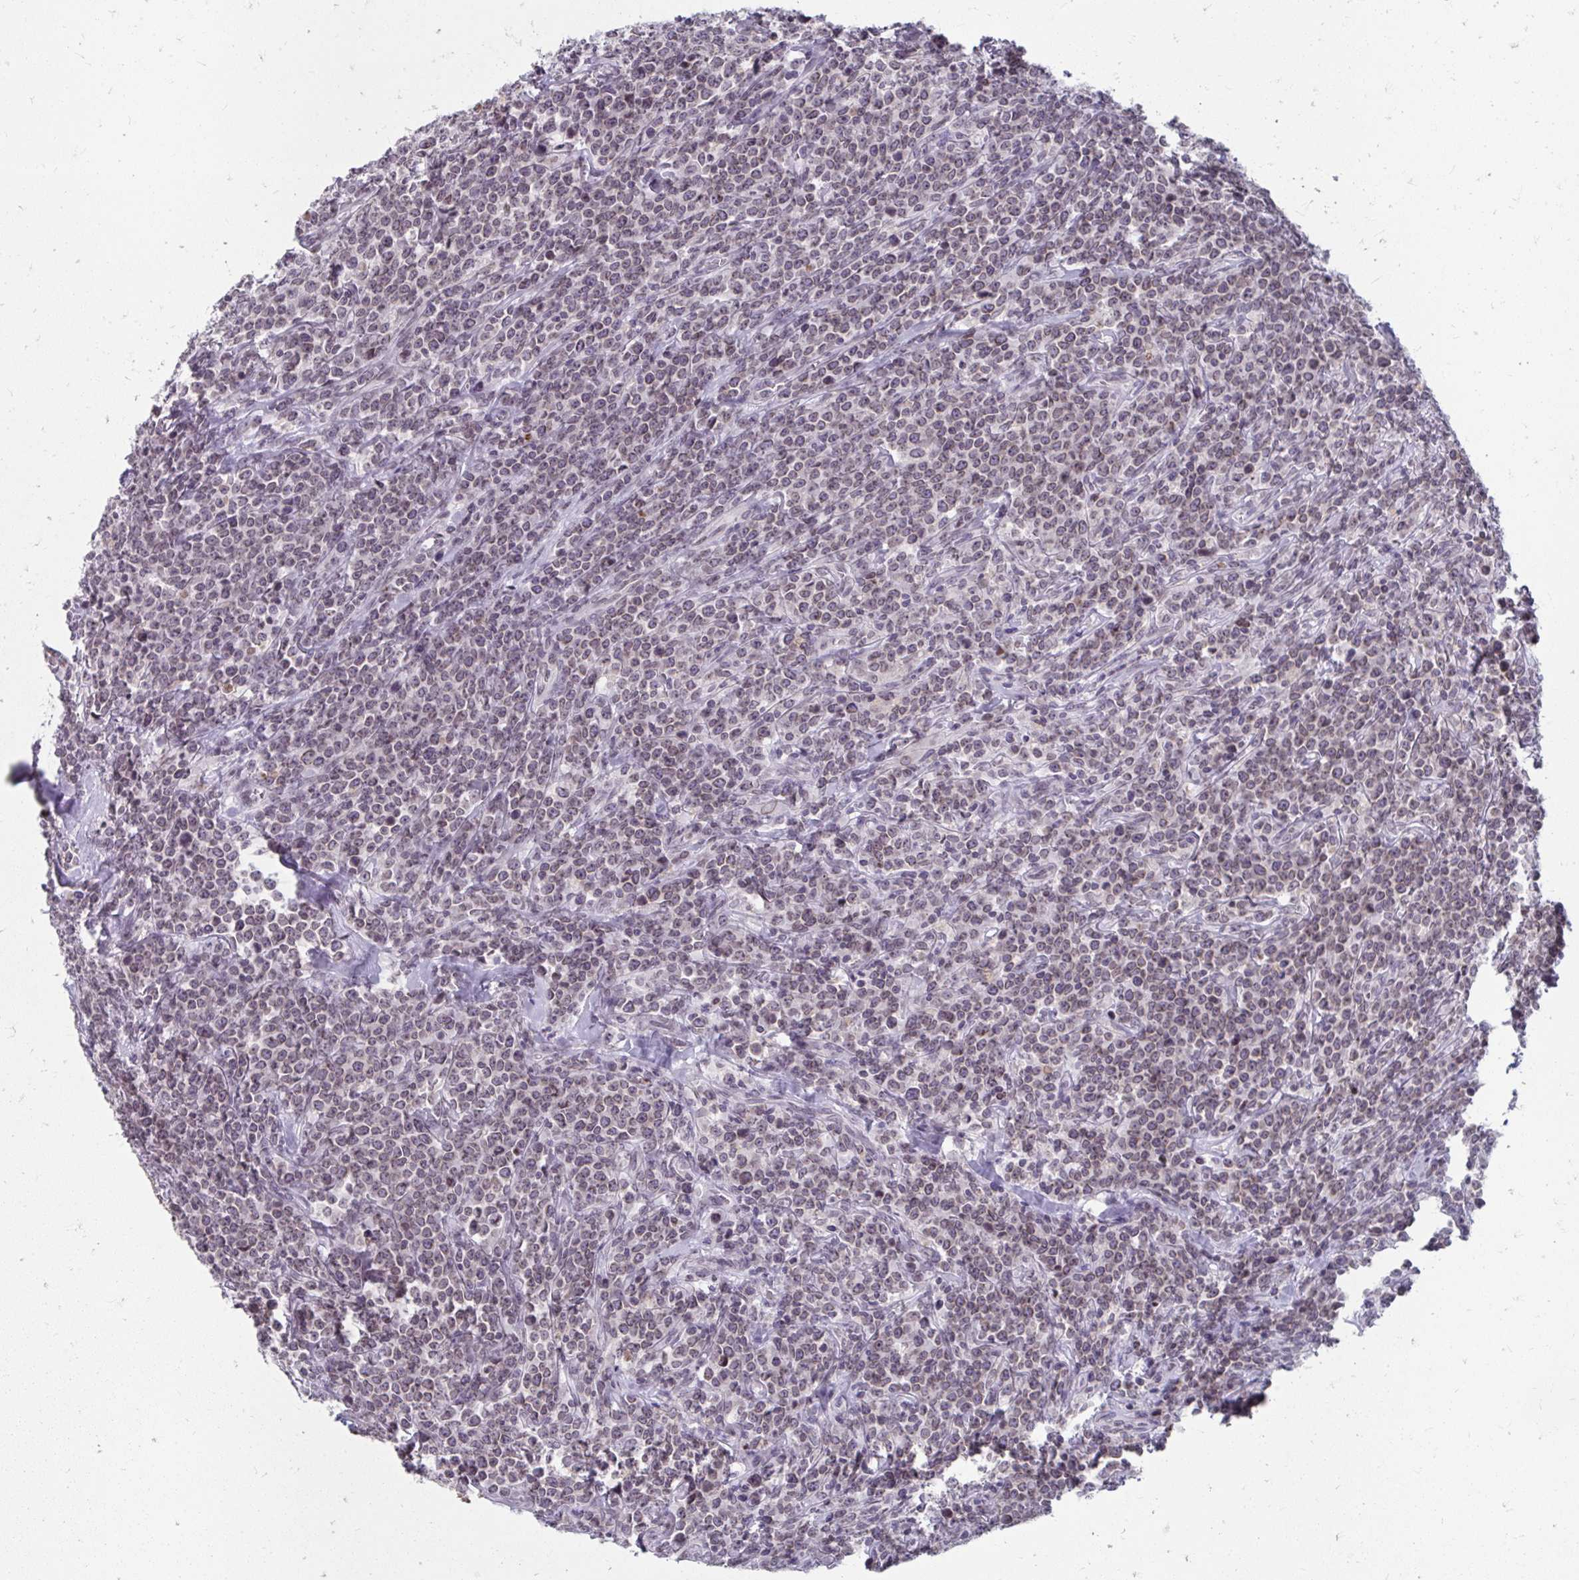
{"staining": {"intensity": "weak", "quantity": "25%-75%", "location": "nuclear"}, "tissue": "lymphoma", "cell_type": "Tumor cells", "image_type": "cancer", "snomed": [{"axis": "morphology", "description": "Malignant lymphoma, non-Hodgkin's type, High grade"}, {"axis": "topography", "description": "Small intestine"}], "caption": "Protein staining of lymphoma tissue demonstrates weak nuclear staining in about 25%-75% of tumor cells. (Stains: DAB (3,3'-diaminobenzidine) in brown, nuclei in blue, Microscopy: brightfield microscopy at high magnification).", "gene": "NUP133", "patient": {"sex": "female", "age": 56}}